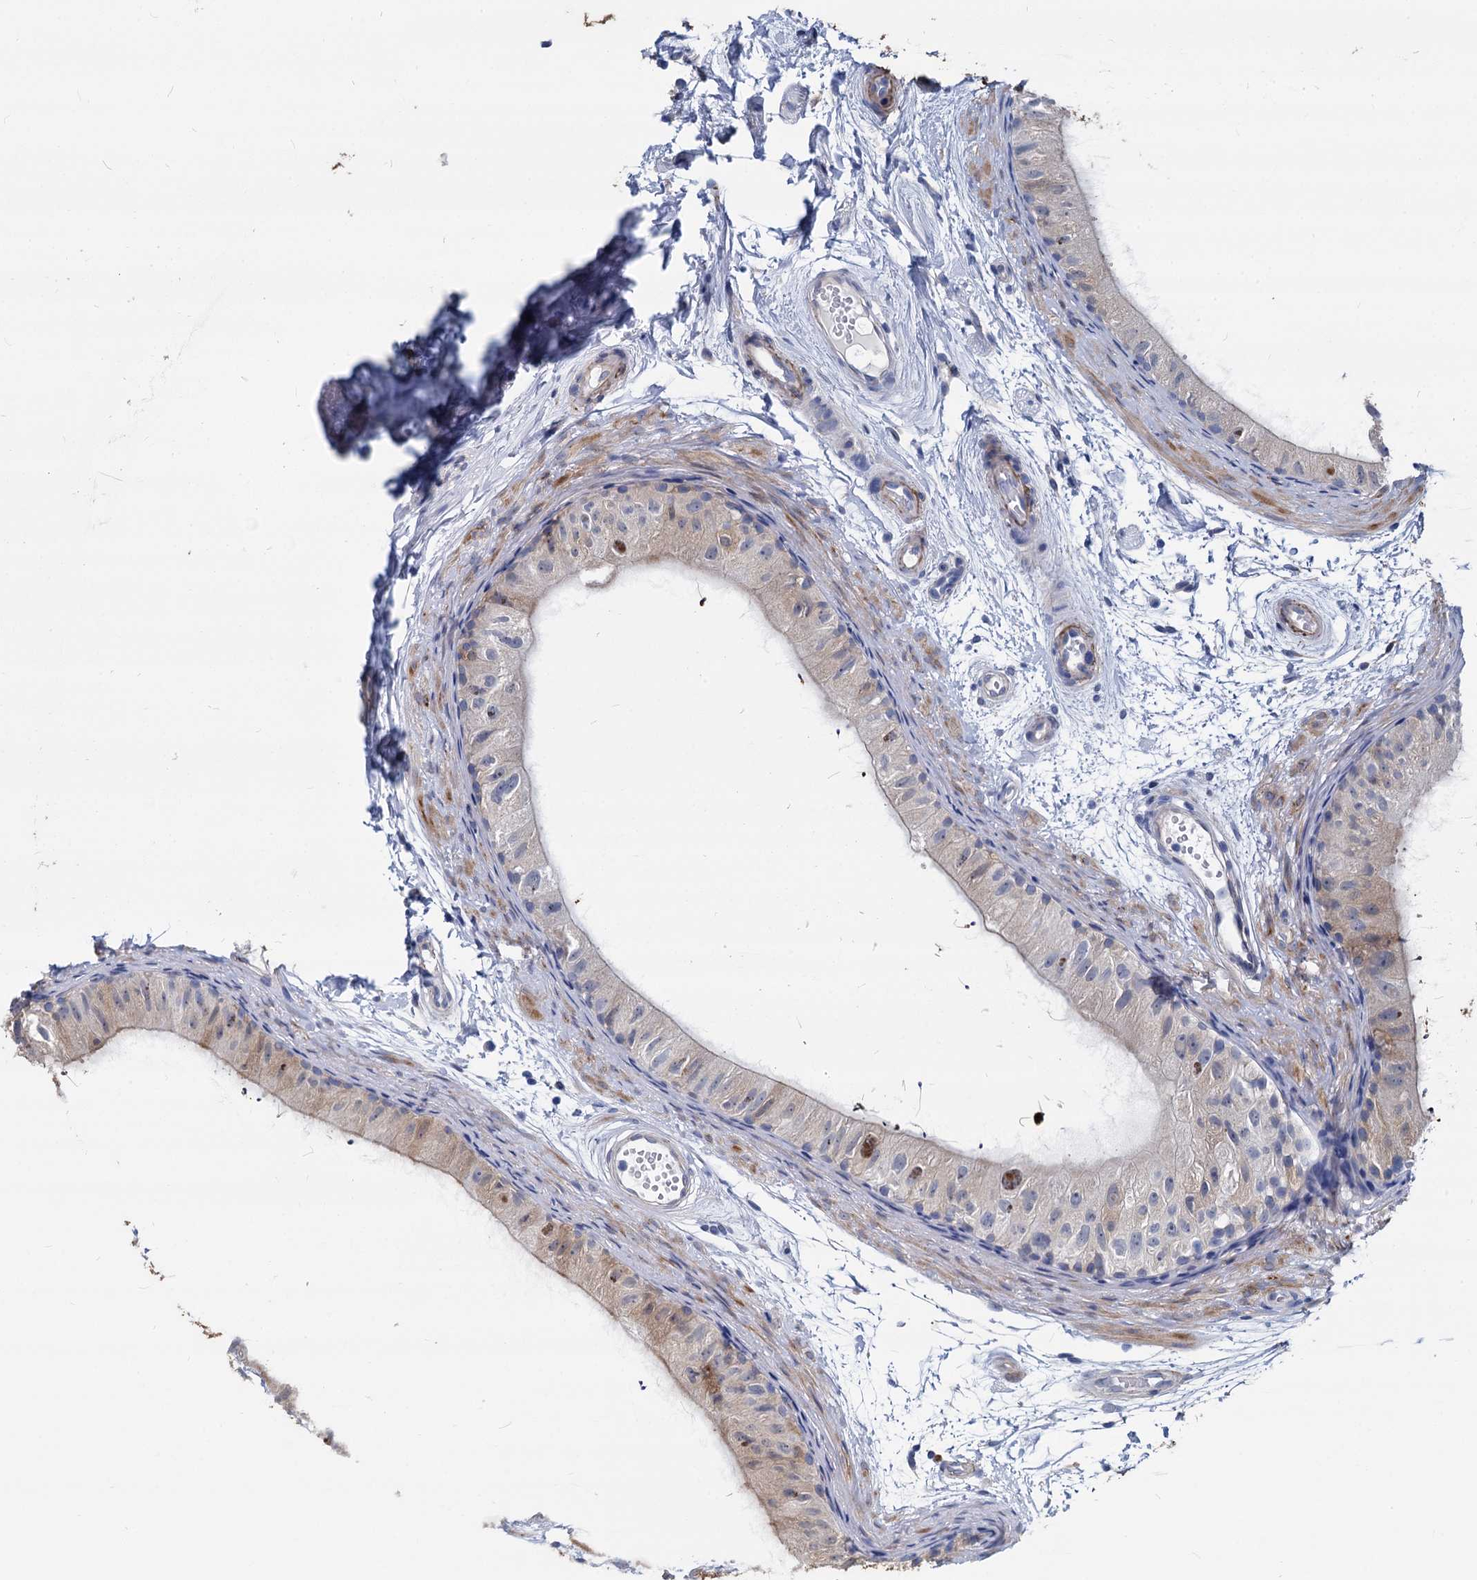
{"staining": {"intensity": "strong", "quantity": "25%-75%", "location": "cytoplasmic/membranous"}, "tissue": "epididymis", "cell_type": "Glandular cells", "image_type": "normal", "snomed": [{"axis": "morphology", "description": "Normal tissue, NOS"}, {"axis": "topography", "description": "Epididymis"}], "caption": "Epididymis stained with immunohistochemistry (IHC) demonstrates strong cytoplasmic/membranous positivity in about 25%-75% of glandular cells. The staining was performed using DAB, with brown indicating positive protein expression. Nuclei are stained blue with hematoxylin.", "gene": "GSTM3", "patient": {"sex": "male", "age": 50}}